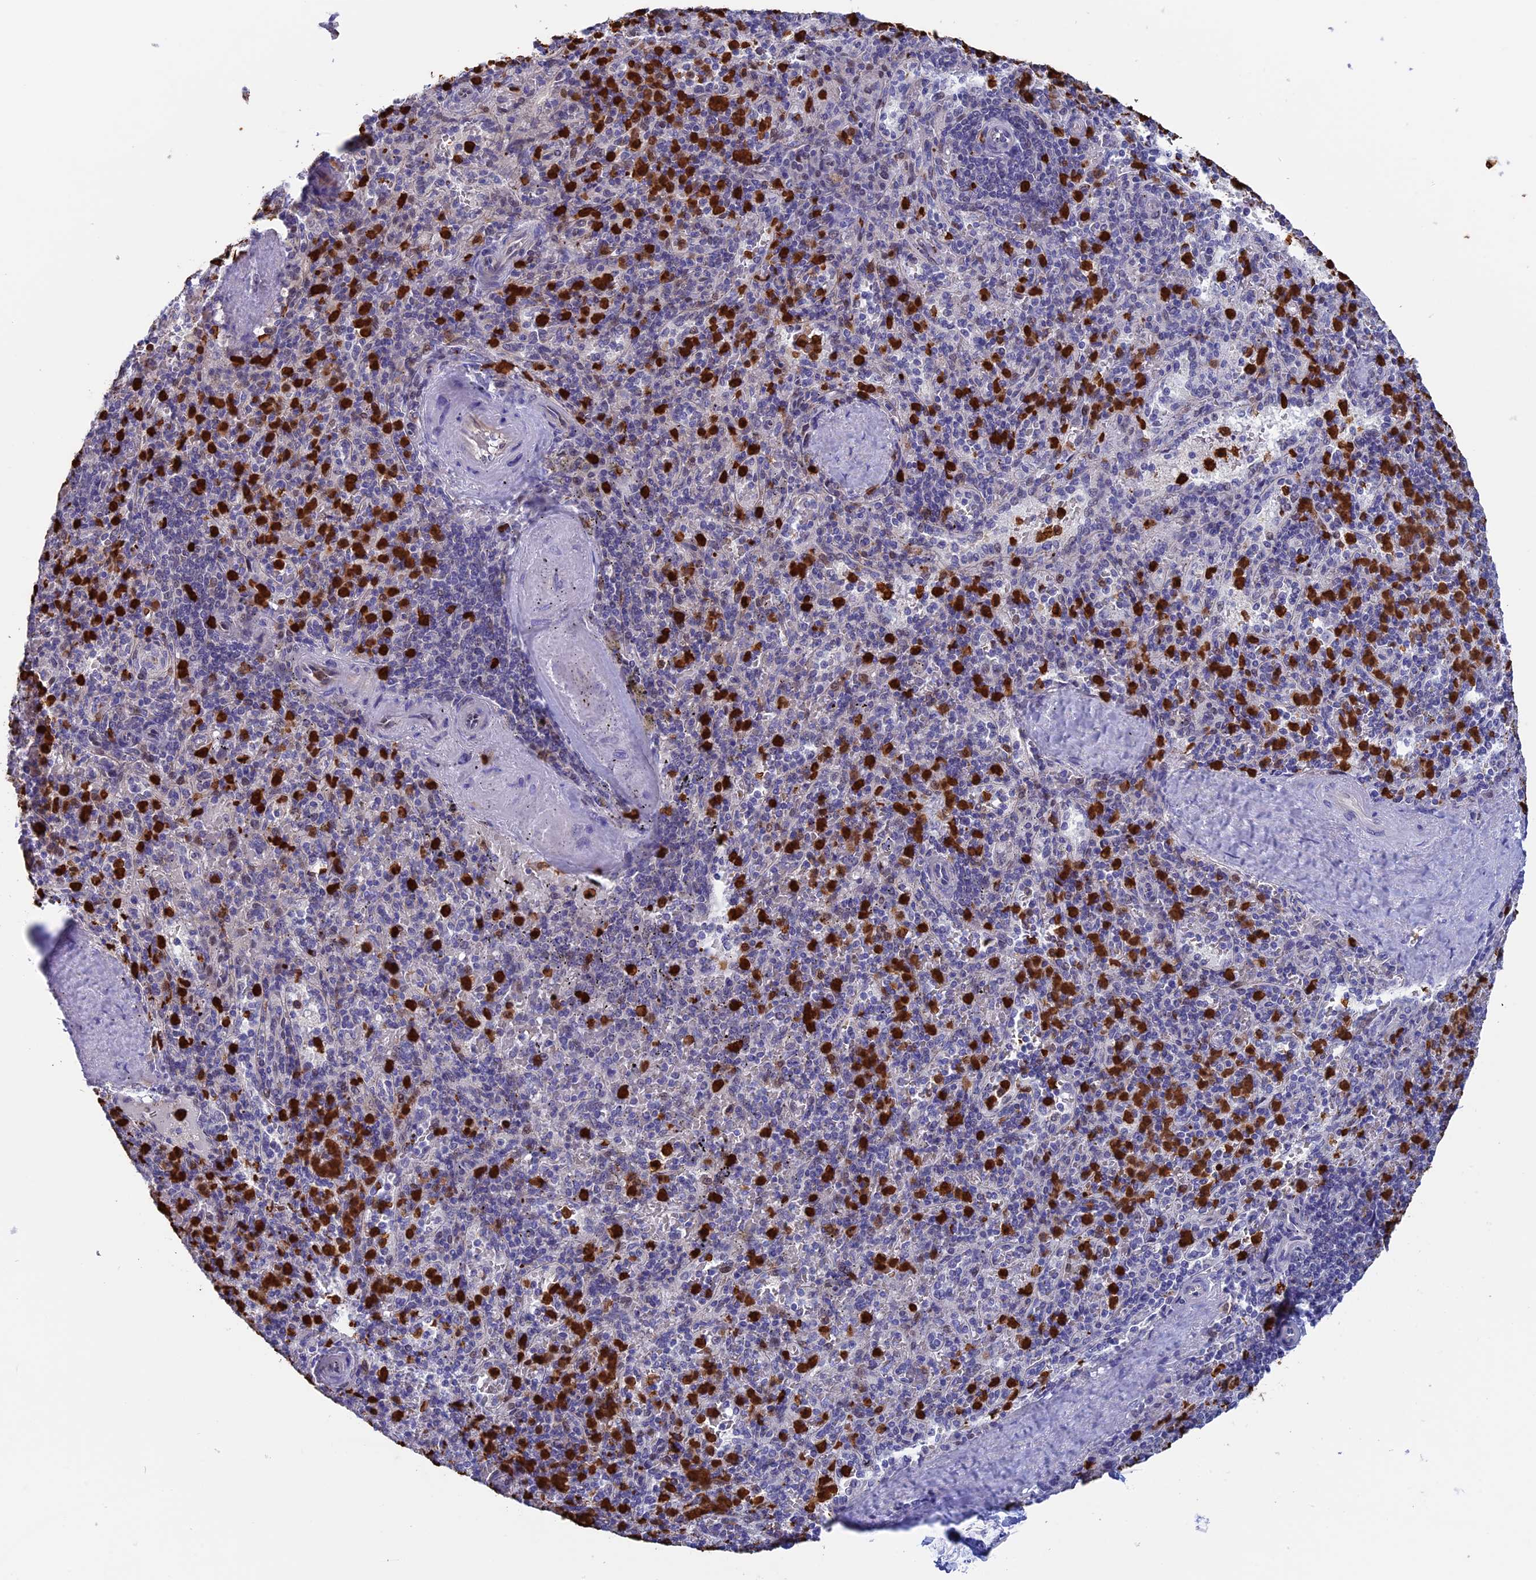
{"staining": {"intensity": "strong", "quantity": "25%-75%", "location": "cytoplasmic/membranous,nuclear"}, "tissue": "spleen", "cell_type": "Cells in red pulp", "image_type": "normal", "snomed": [{"axis": "morphology", "description": "Normal tissue, NOS"}, {"axis": "topography", "description": "Spleen"}], "caption": "Protein expression analysis of benign human spleen reveals strong cytoplasmic/membranous,nuclear staining in about 25%-75% of cells in red pulp. (Stains: DAB in brown, nuclei in blue, Microscopy: brightfield microscopy at high magnification).", "gene": "SLC26A1", "patient": {"sex": "male", "age": 82}}